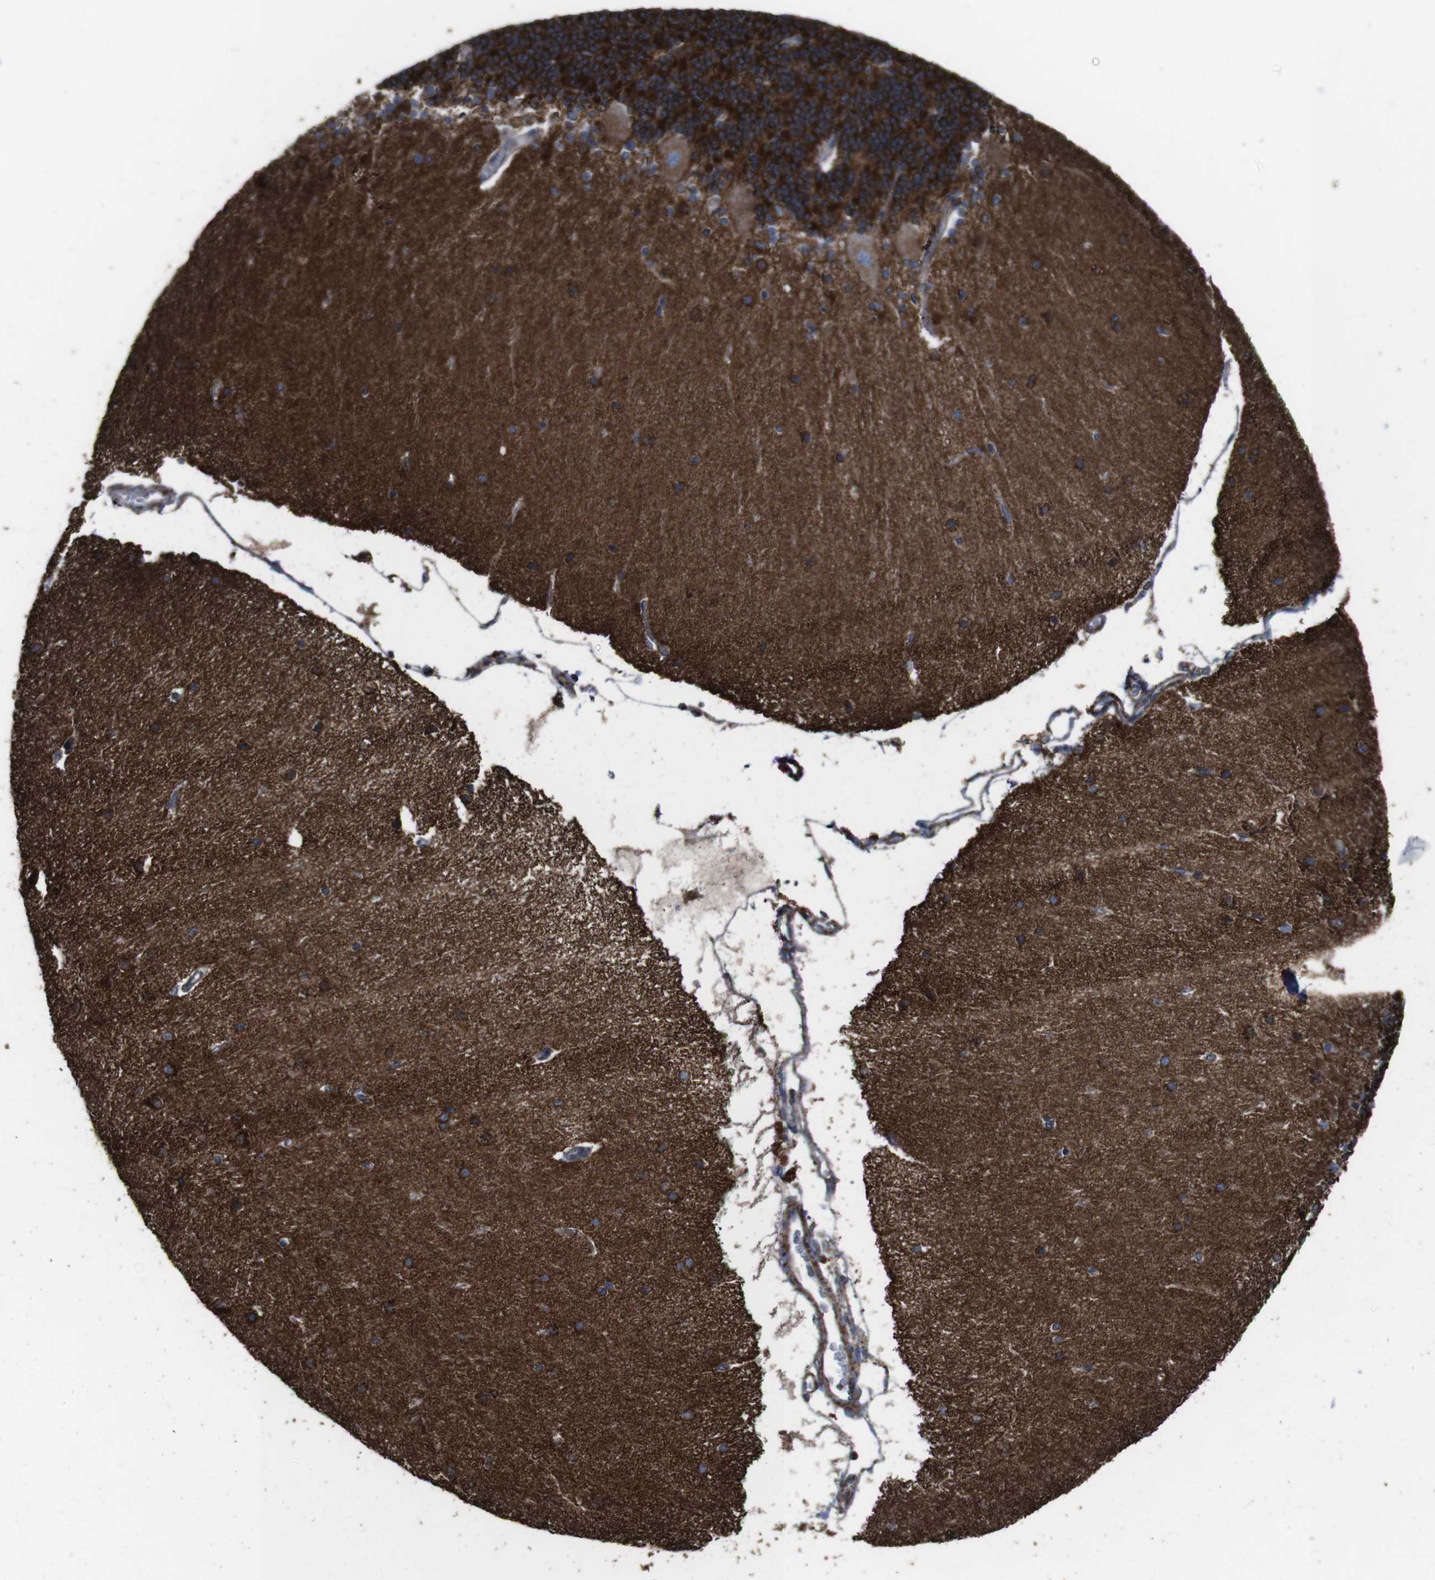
{"staining": {"intensity": "moderate", "quantity": "<25%", "location": "cytoplasmic/membranous"}, "tissue": "cerebellum", "cell_type": "Cells in granular layer", "image_type": "normal", "snomed": [{"axis": "morphology", "description": "Normal tissue, NOS"}, {"axis": "topography", "description": "Cerebellum"}], "caption": "Human cerebellum stained for a protein (brown) exhibits moderate cytoplasmic/membranous positive staining in approximately <25% of cells in granular layer.", "gene": "HK1", "patient": {"sex": "female", "age": 54}}